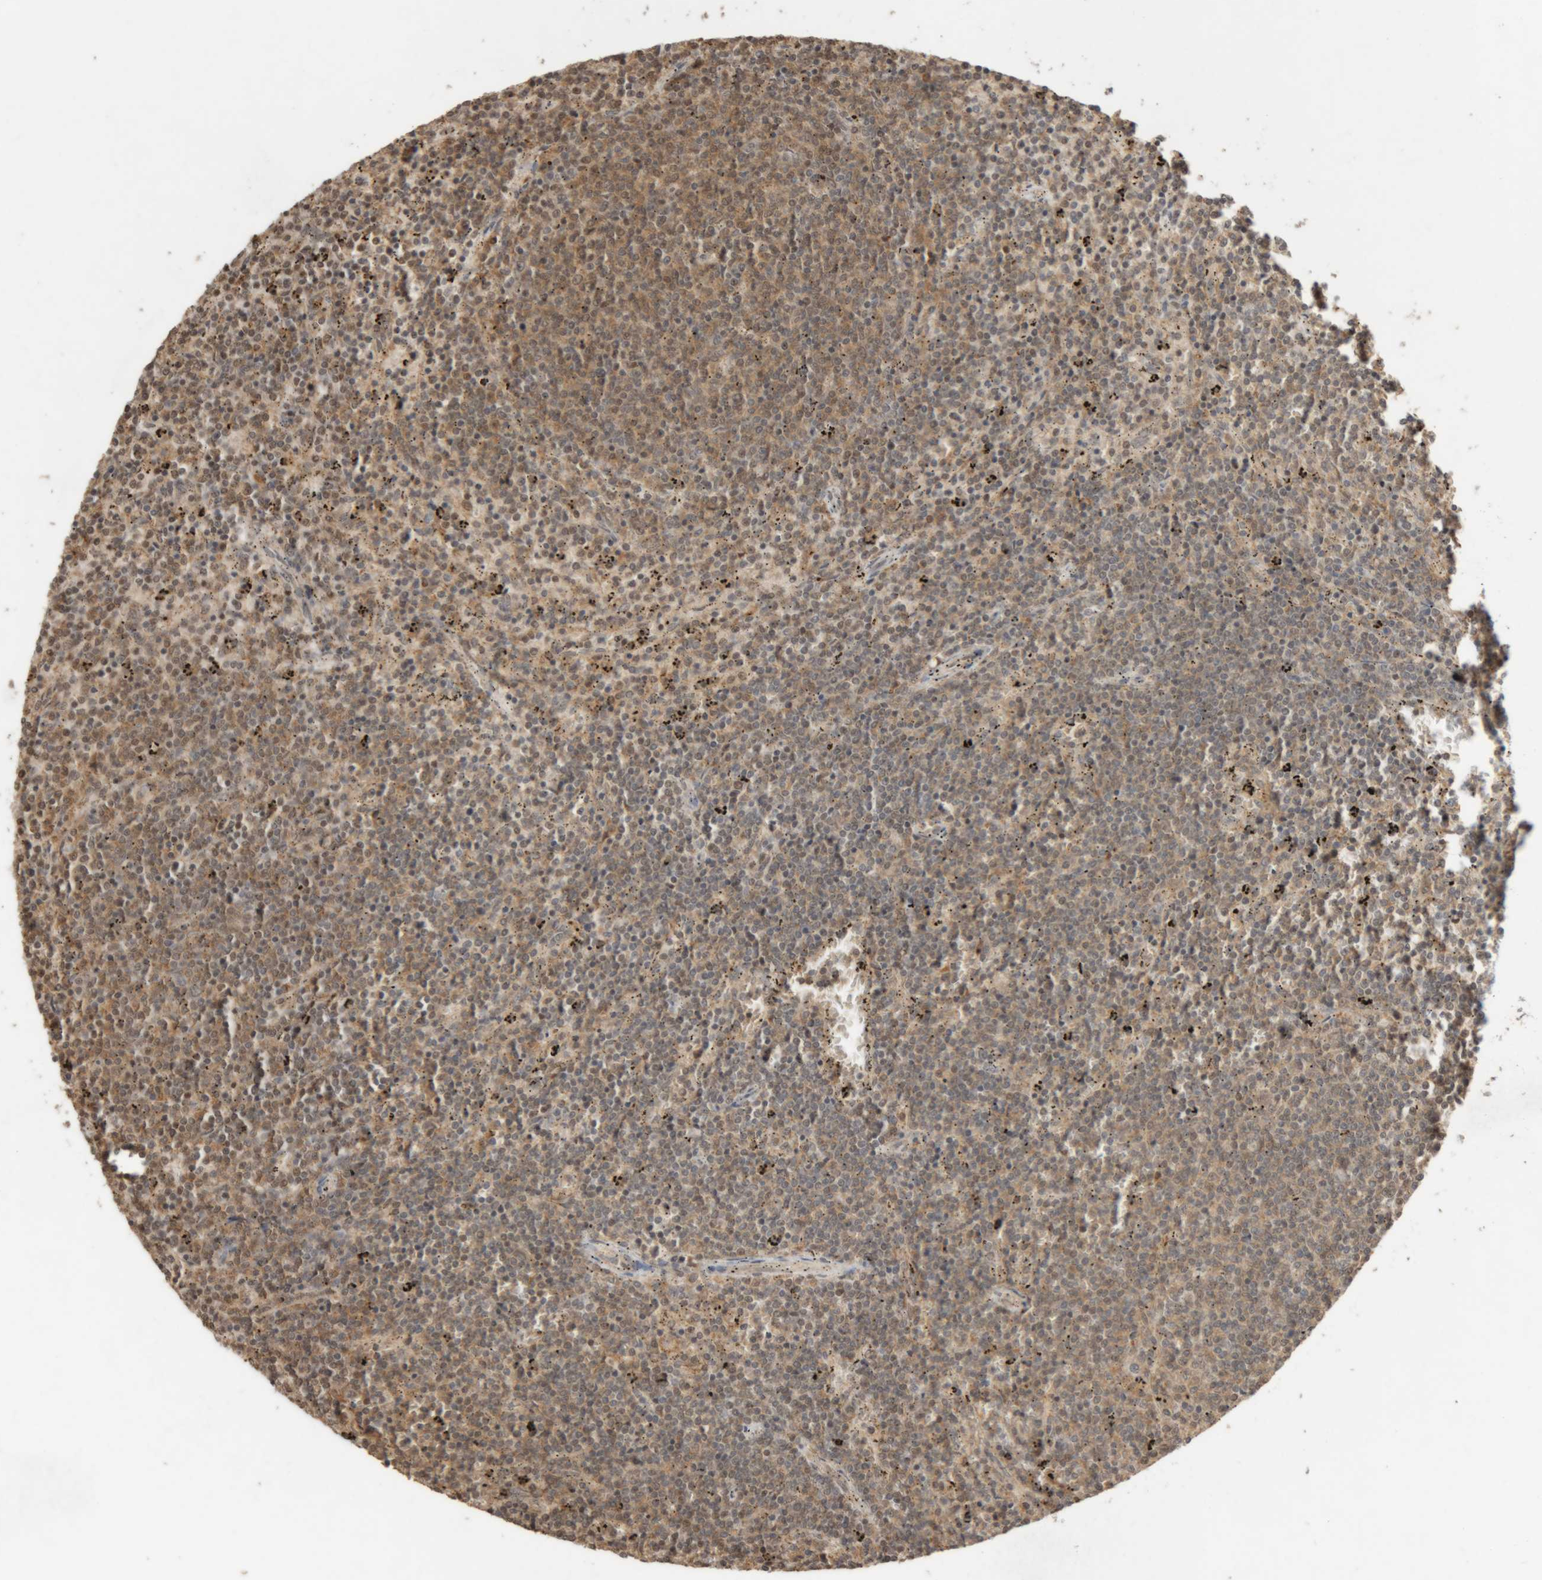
{"staining": {"intensity": "moderate", "quantity": "25%-75%", "location": "cytoplasmic/membranous,nuclear"}, "tissue": "lymphoma", "cell_type": "Tumor cells", "image_type": "cancer", "snomed": [{"axis": "morphology", "description": "Malignant lymphoma, non-Hodgkin's type, Low grade"}, {"axis": "topography", "description": "Spleen"}], "caption": "Malignant lymphoma, non-Hodgkin's type (low-grade) stained with DAB immunohistochemistry displays medium levels of moderate cytoplasmic/membranous and nuclear expression in approximately 25%-75% of tumor cells. The protein is shown in brown color, while the nuclei are stained blue.", "gene": "KEAP1", "patient": {"sex": "female", "age": 50}}